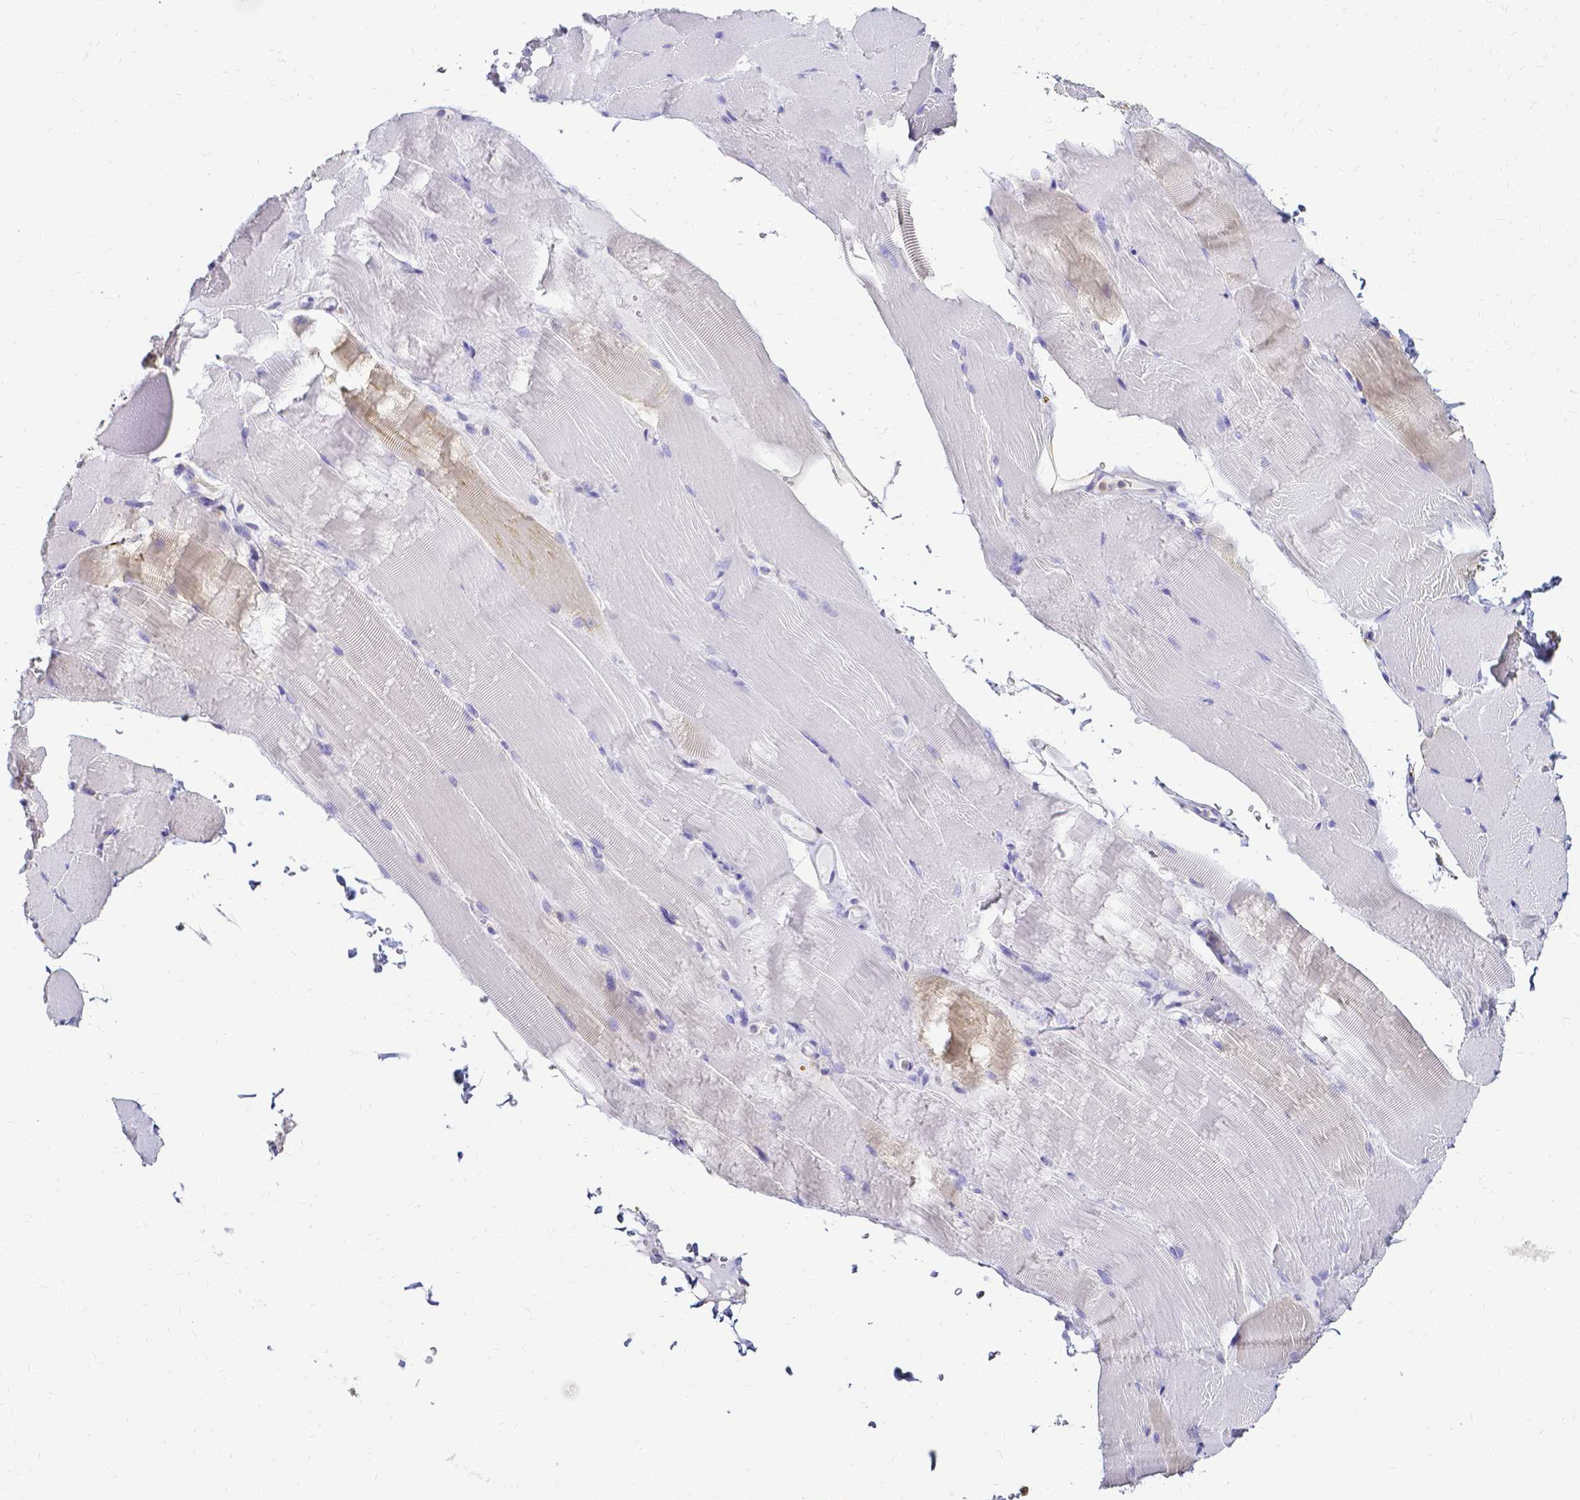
{"staining": {"intensity": "moderate", "quantity": "<25%", "location": "cytoplasmic/membranous"}, "tissue": "skeletal muscle", "cell_type": "Myocytes", "image_type": "normal", "snomed": [{"axis": "morphology", "description": "Normal tissue, NOS"}, {"axis": "topography", "description": "Skeletal muscle"}], "caption": "Protein expression by immunohistochemistry displays moderate cytoplasmic/membranous staining in approximately <25% of myocytes in unremarkable skeletal muscle.", "gene": "HSPA12A", "patient": {"sex": "female", "age": 37}}